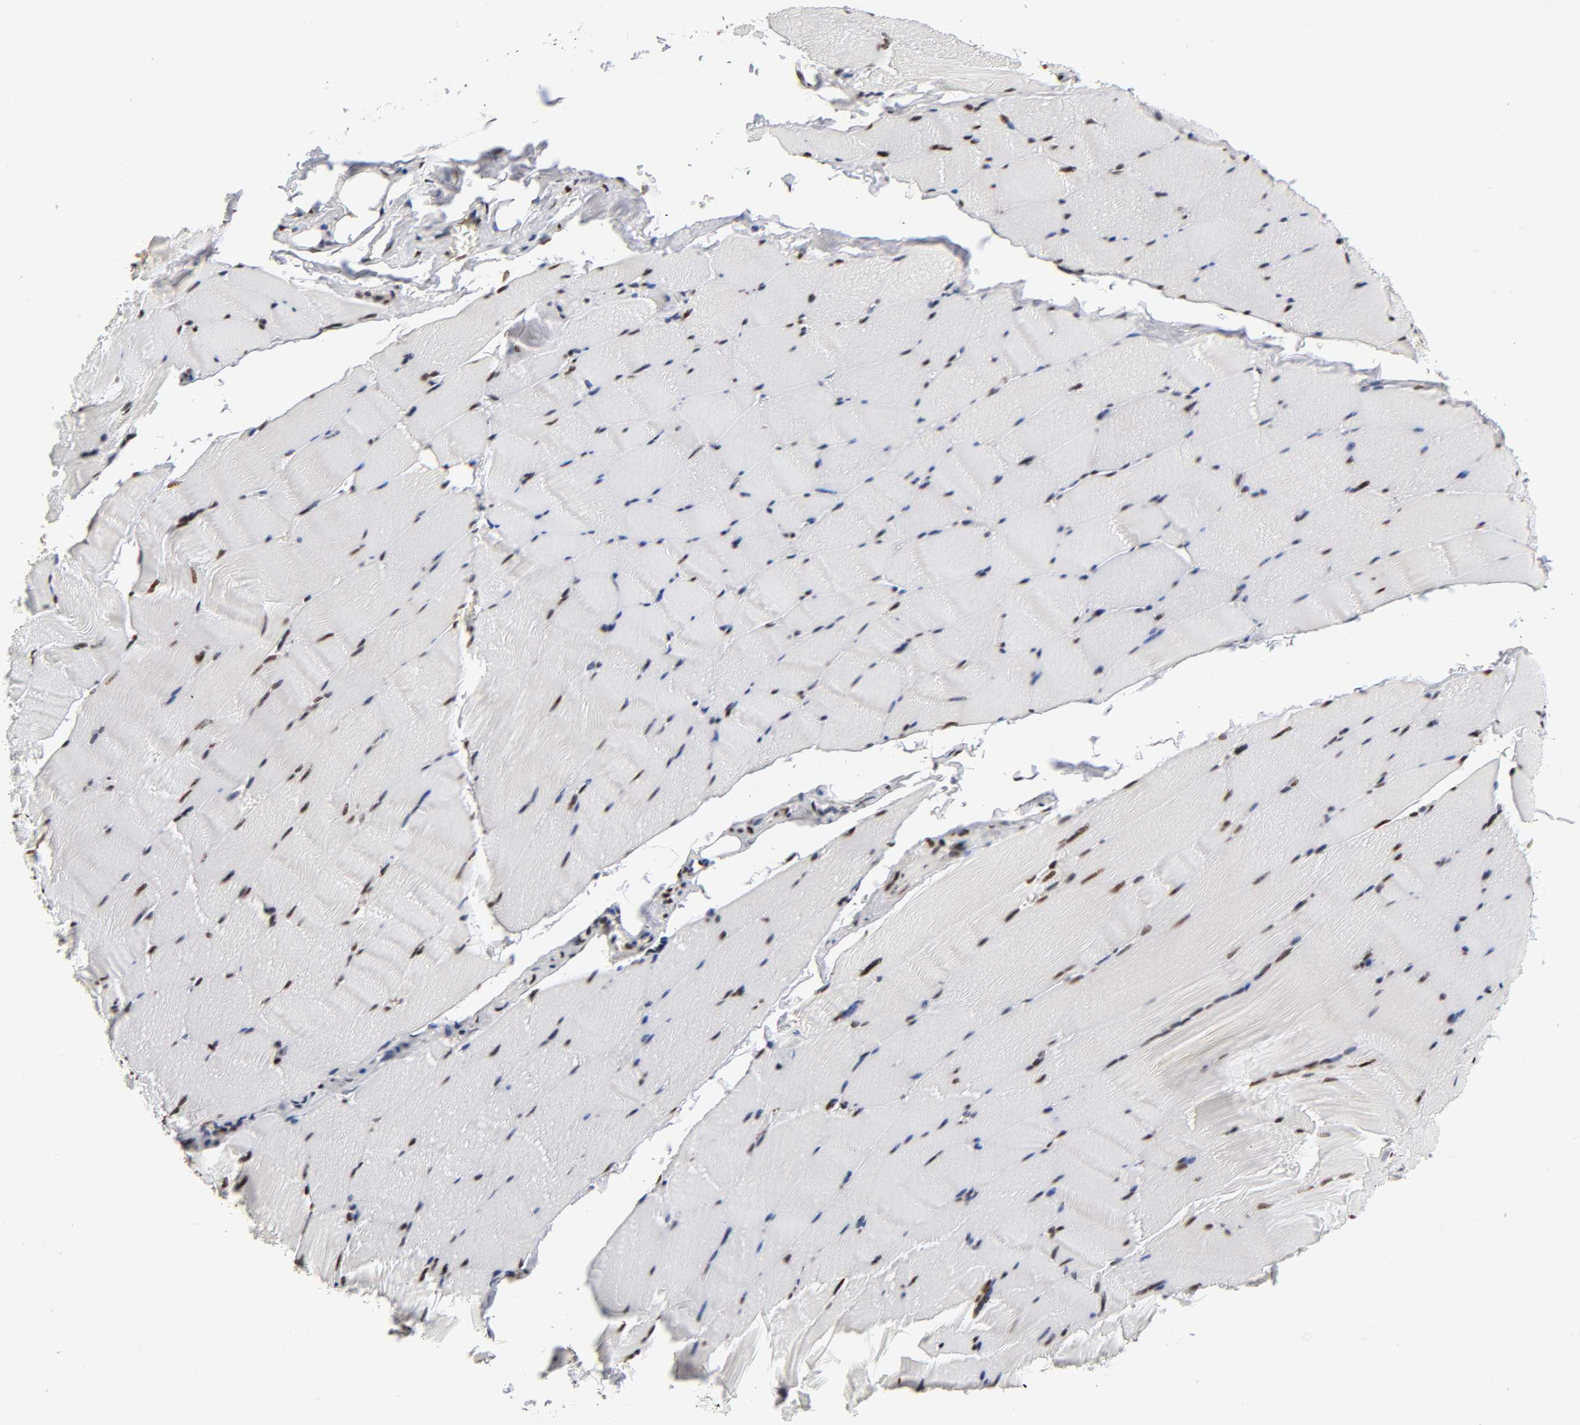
{"staining": {"intensity": "strong", "quantity": ">75%", "location": "nuclear"}, "tissue": "skeletal muscle", "cell_type": "Myocytes", "image_type": "normal", "snomed": [{"axis": "morphology", "description": "Normal tissue, NOS"}, {"axis": "topography", "description": "Skeletal muscle"}], "caption": "Immunohistochemistry staining of normal skeletal muscle, which displays high levels of strong nuclear expression in approximately >75% of myocytes indicating strong nuclear protein expression. The staining was performed using DAB (3,3'-diaminobenzidine) (brown) for protein detection and nuclei were counterstained in hematoxylin (blue).", "gene": "NR3C1", "patient": {"sex": "male", "age": 62}}